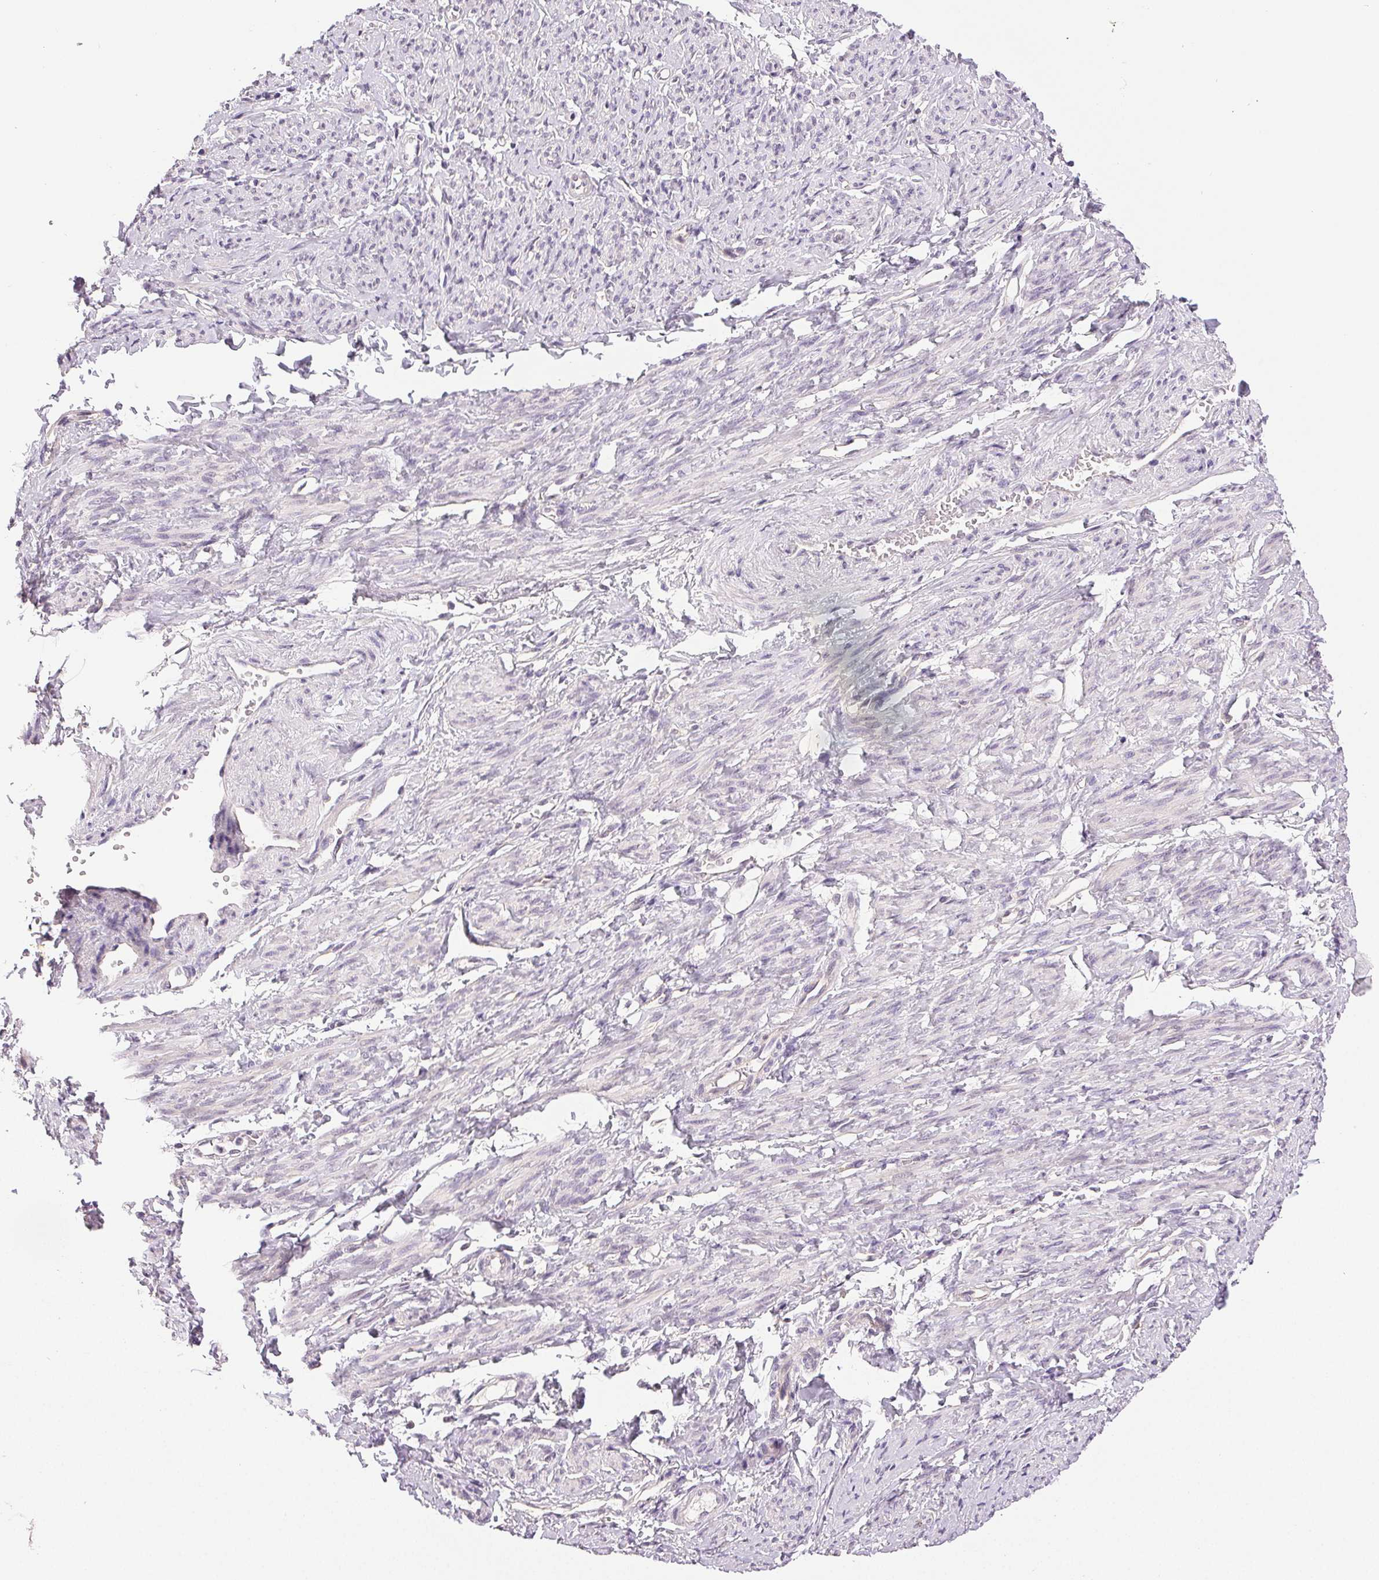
{"staining": {"intensity": "moderate", "quantity": "<25%", "location": "cytoplasmic/membranous"}, "tissue": "smooth muscle", "cell_type": "Smooth muscle cells", "image_type": "normal", "snomed": [{"axis": "morphology", "description": "Normal tissue, NOS"}, {"axis": "topography", "description": "Smooth muscle"}], "caption": "Immunohistochemistry (IHC) of benign smooth muscle shows low levels of moderate cytoplasmic/membranous expression in about <25% of smooth muscle cells.", "gene": "PLCB1", "patient": {"sex": "female", "age": 65}}